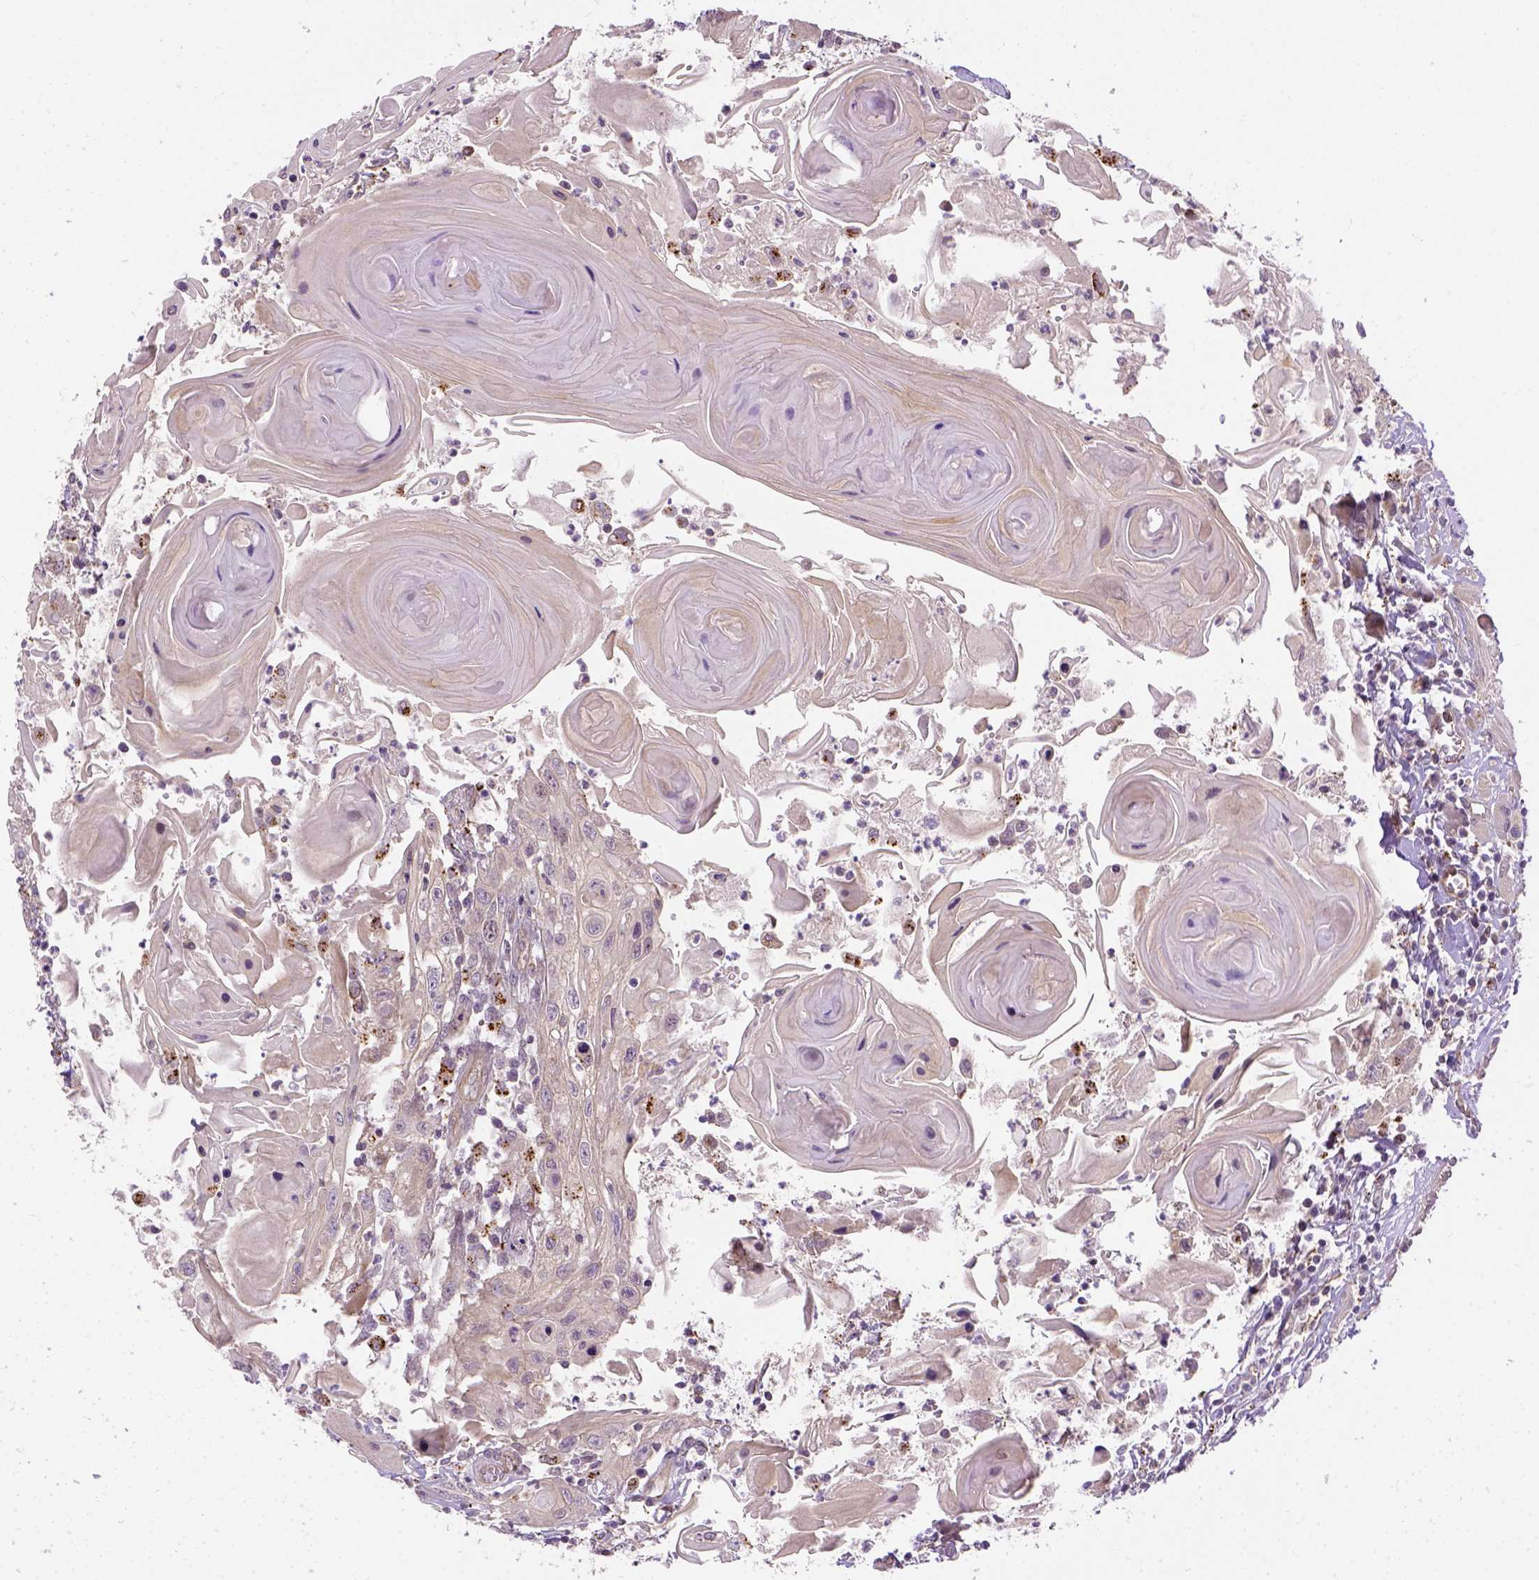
{"staining": {"intensity": "weak", "quantity": "25%-75%", "location": "cytoplasmic/membranous"}, "tissue": "head and neck cancer", "cell_type": "Tumor cells", "image_type": "cancer", "snomed": [{"axis": "morphology", "description": "Squamous cell carcinoma, NOS"}, {"axis": "topography", "description": "Head-Neck"}], "caption": "Immunohistochemistry (DAB) staining of squamous cell carcinoma (head and neck) displays weak cytoplasmic/membranous protein staining in approximately 25%-75% of tumor cells.", "gene": "KAZN", "patient": {"sex": "female", "age": 80}}